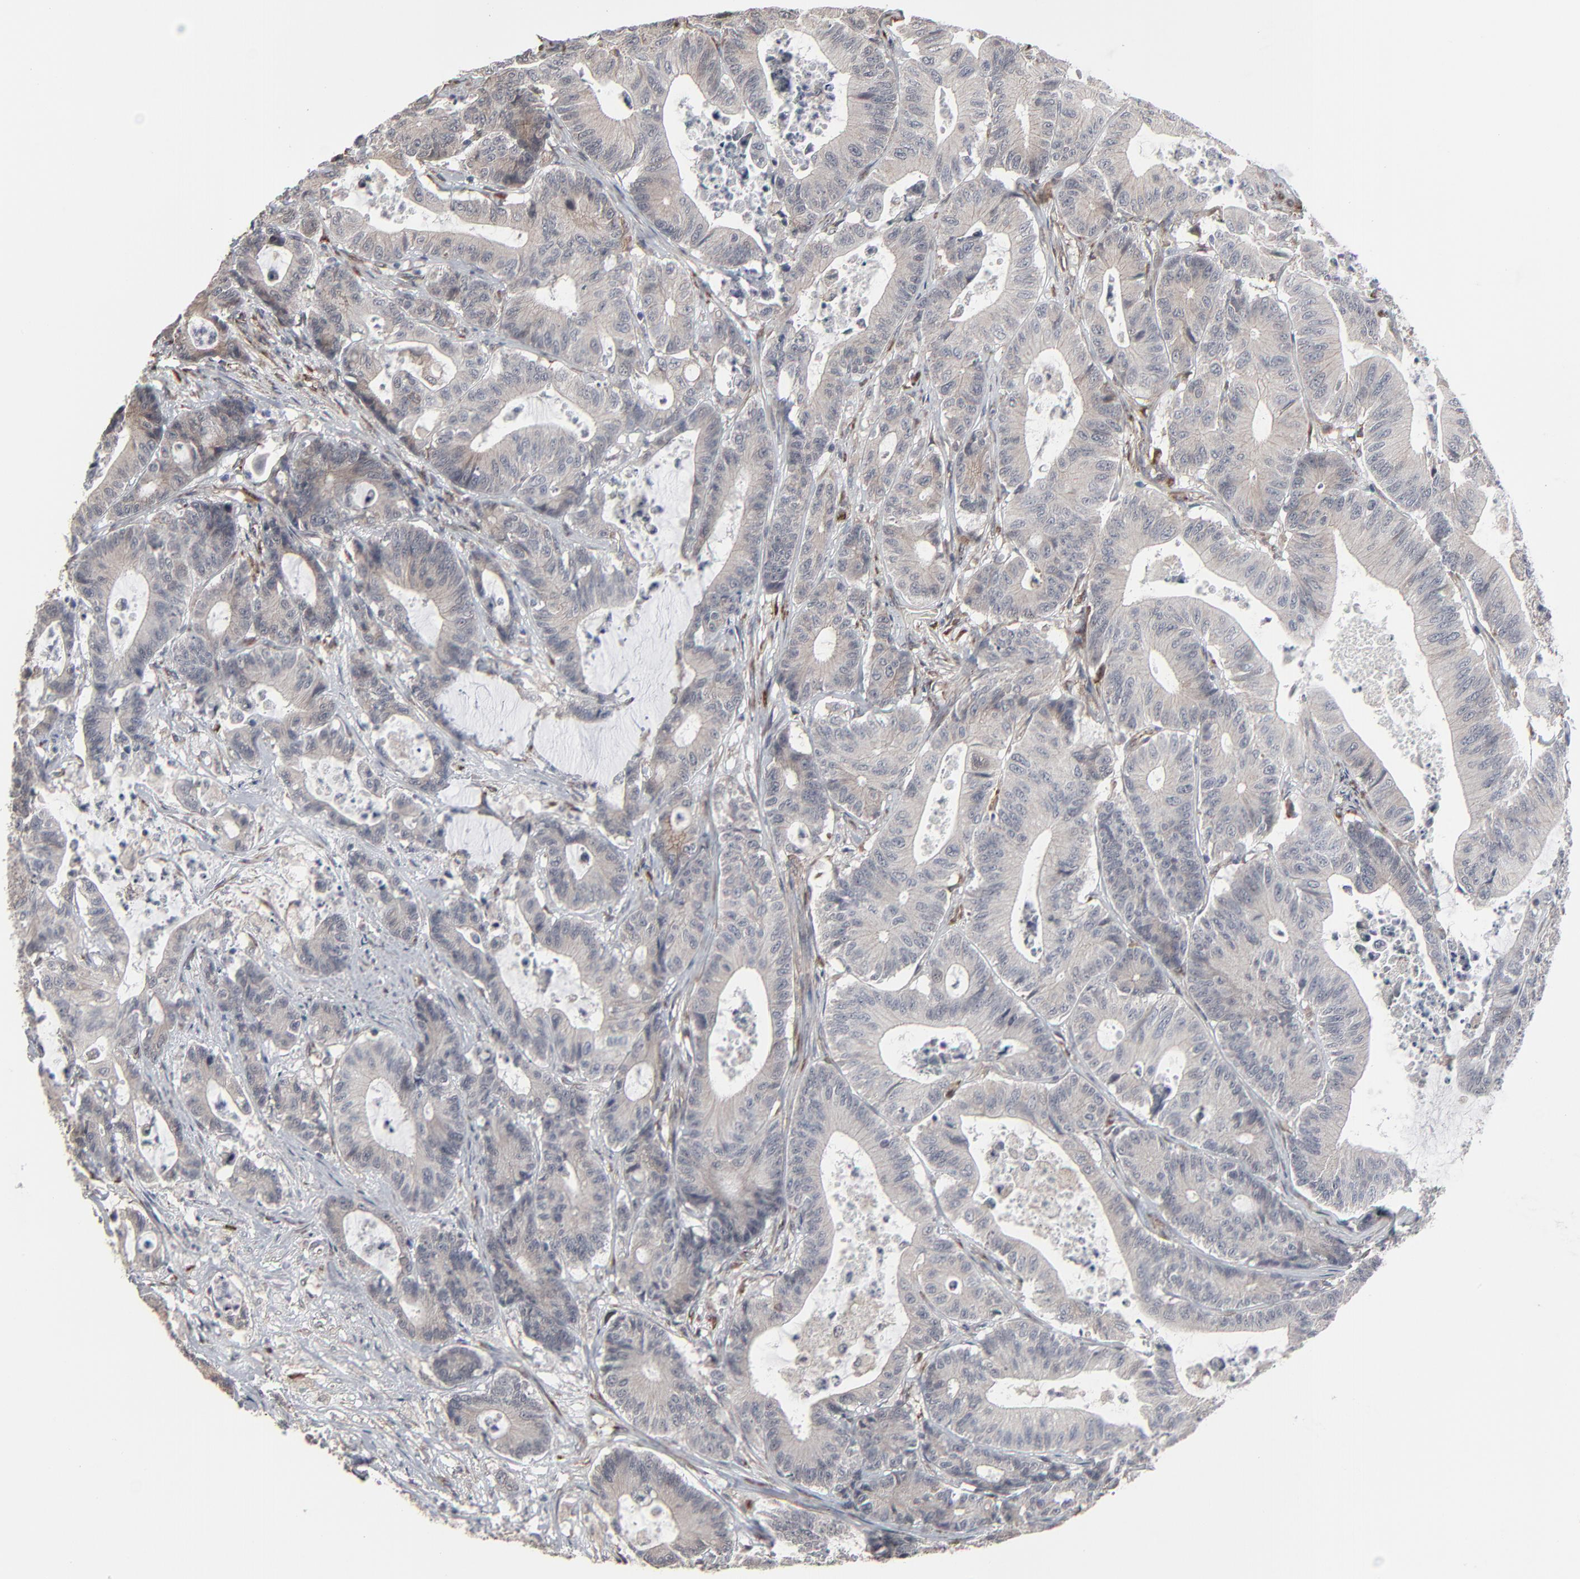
{"staining": {"intensity": "weak", "quantity": ">75%", "location": "cytoplasmic/membranous"}, "tissue": "colorectal cancer", "cell_type": "Tumor cells", "image_type": "cancer", "snomed": [{"axis": "morphology", "description": "Adenocarcinoma, NOS"}, {"axis": "topography", "description": "Colon"}], "caption": "High-magnification brightfield microscopy of colorectal adenocarcinoma stained with DAB (brown) and counterstained with hematoxylin (blue). tumor cells exhibit weak cytoplasmic/membranous expression is present in approximately>75% of cells.", "gene": "CTNND1", "patient": {"sex": "female", "age": 84}}